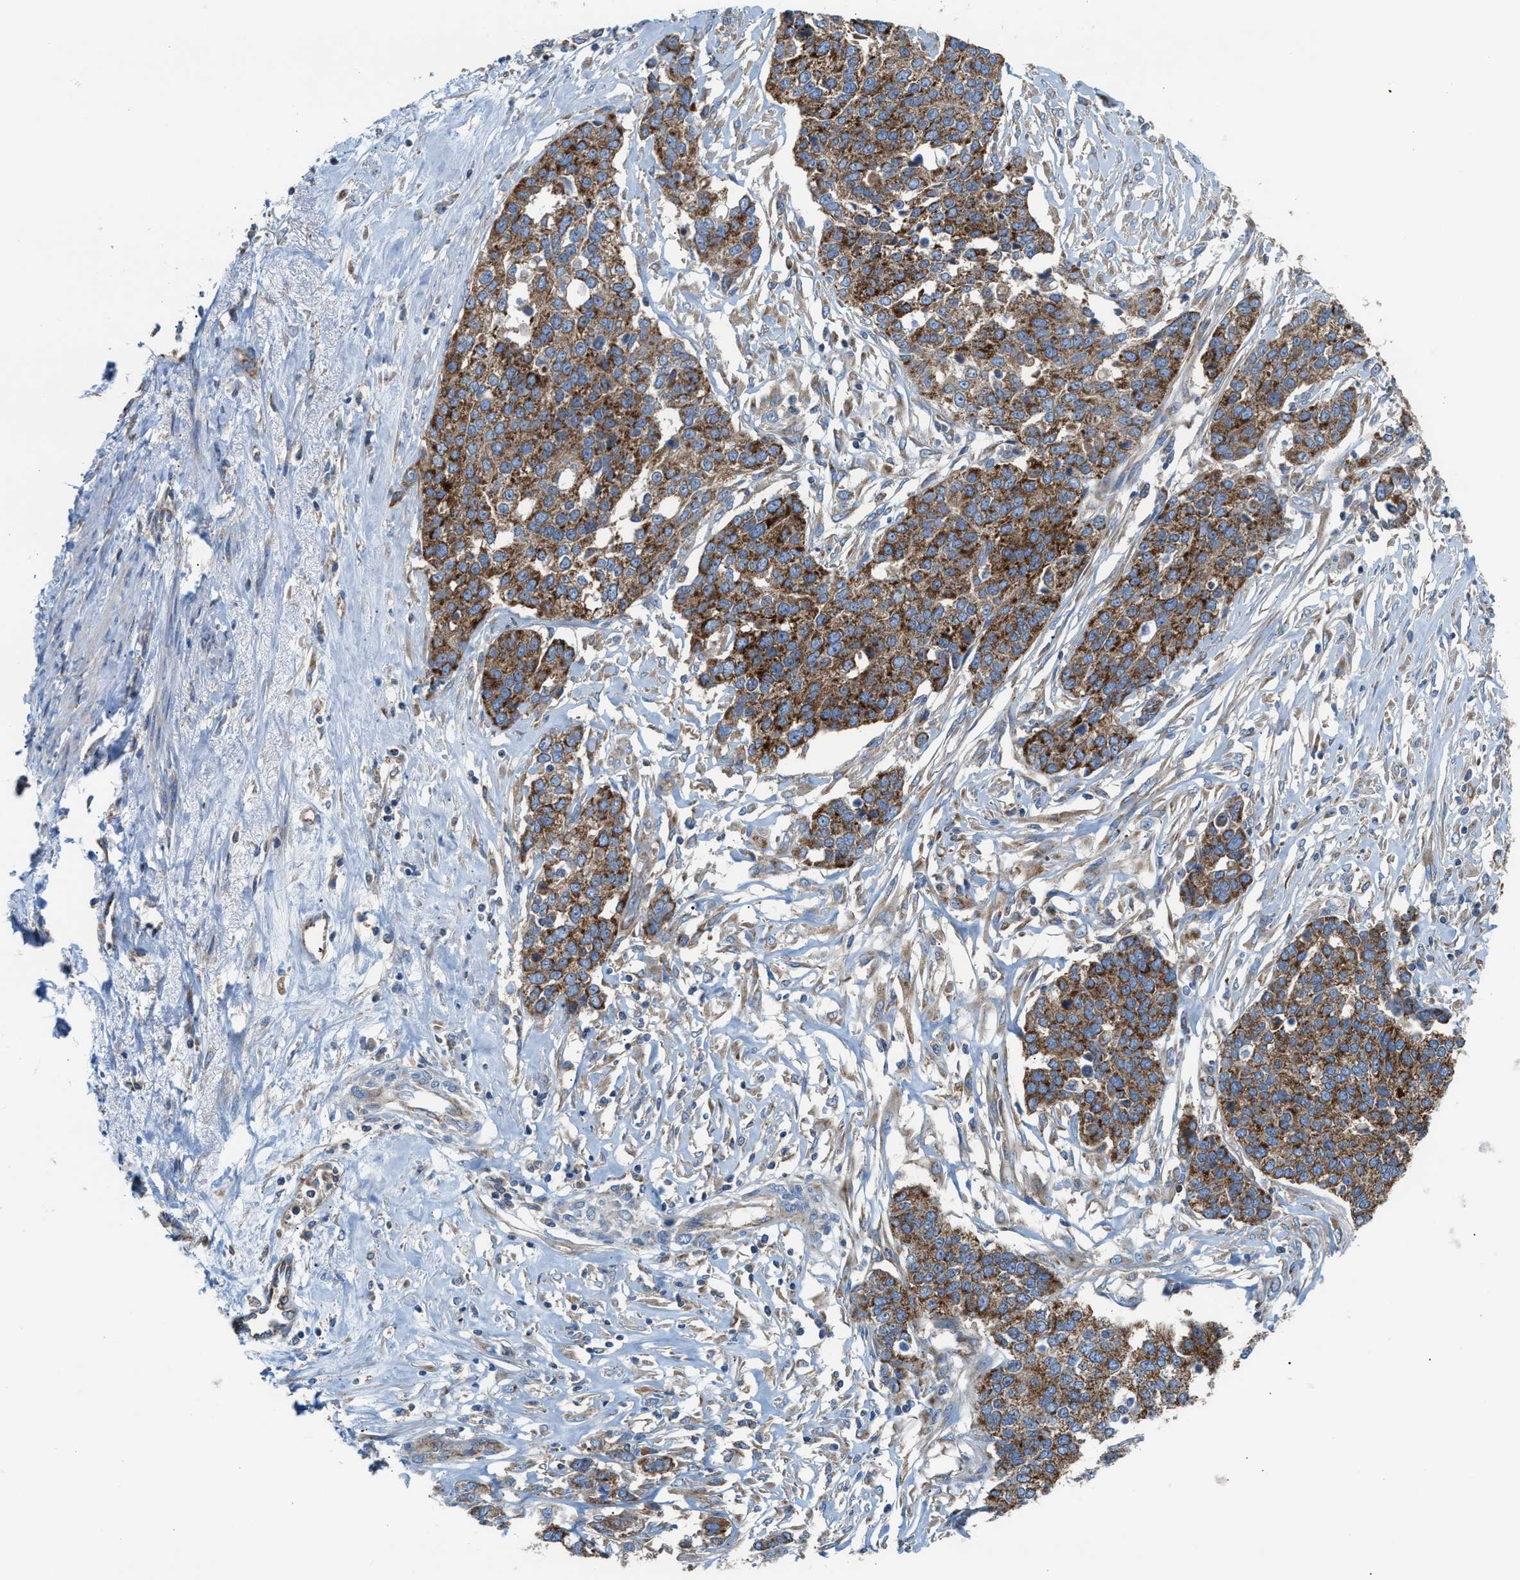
{"staining": {"intensity": "moderate", "quantity": ">75%", "location": "cytoplasmic/membranous"}, "tissue": "ovarian cancer", "cell_type": "Tumor cells", "image_type": "cancer", "snomed": [{"axis": "morphology", "description": "Cystadenocarcinoma, serous, NOS"}, {"axis": "topography", "description": "Ovary"}], "caption": "This photomicrograph reveals immunohistochemistry (IHC) staining of ovarian cancer (serous cystadenocarcinoma), with medium moderate cytoplasmic/membranous positivity in approximately >75% of tumor cells.", "gene": "TBC1D15", "patient": {"sex": "female", "age": 44}}